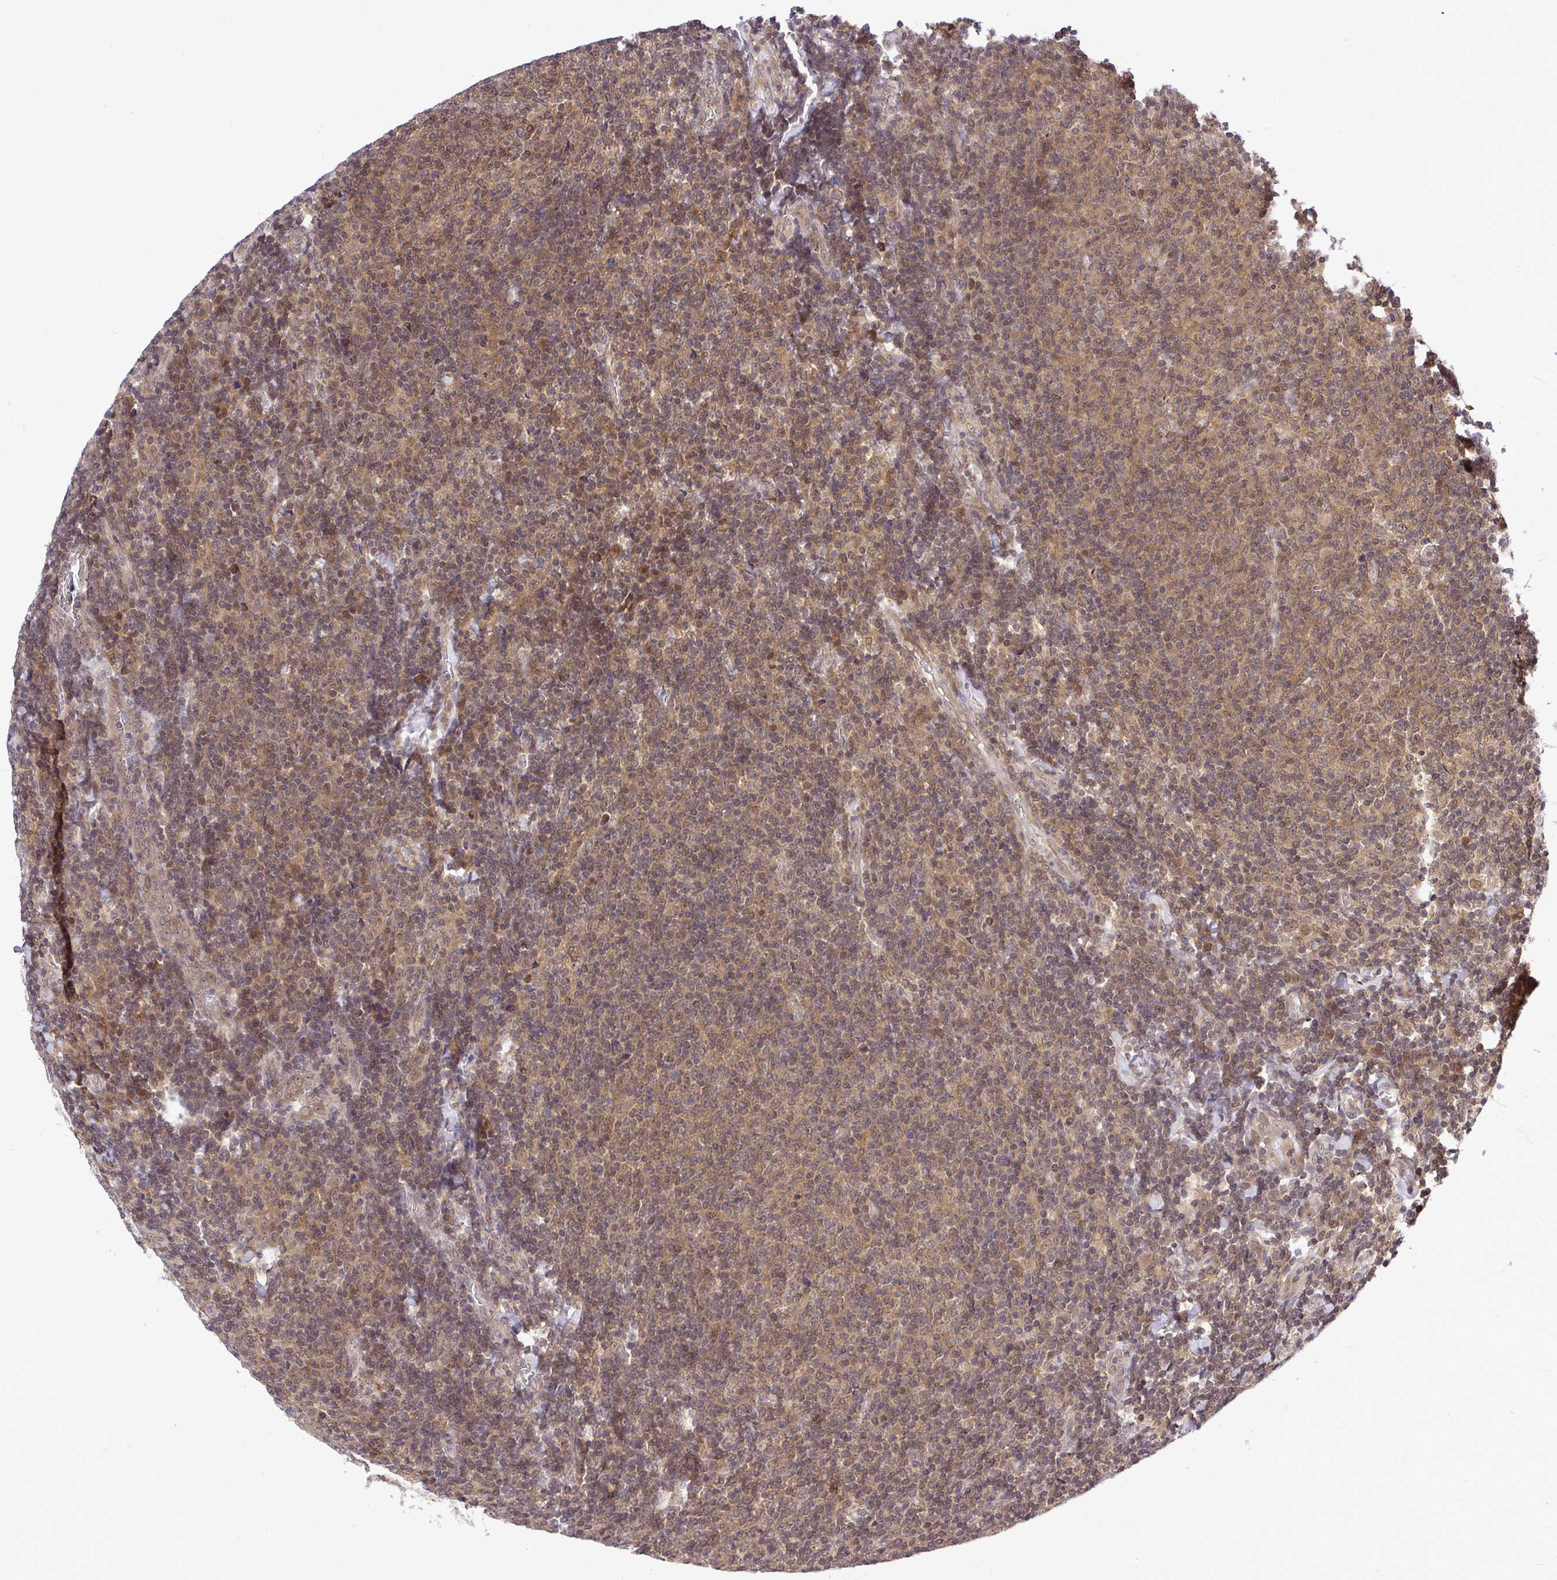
{"staining": {"intensity": "moderate", "quantity": ">75%", "location": "cytoplasmic/membranous,nuclear"}, "tissue": "lymphoma", "cell_type": "Tumor cells", "image_type": "cancer", "snomed": [{"axis": "morphology", "description": "Malignant lymphoma, non-Hodgkin's type, Low grade"}, {"axis": "topography", "description": "Lymph node"}], "caption": "Tumor cells demonstrate medium levels of moderate cytoplasmic/membranous and nuclear positivity in approximately >75% of cells in lymphoma. The protein is stained brown, and the nuclei are stained in blue (DAB IHC with brightfield microscopy, high magnification).", "gene": "UBE2M", "patient": {"sex": "male", "age": 52}}